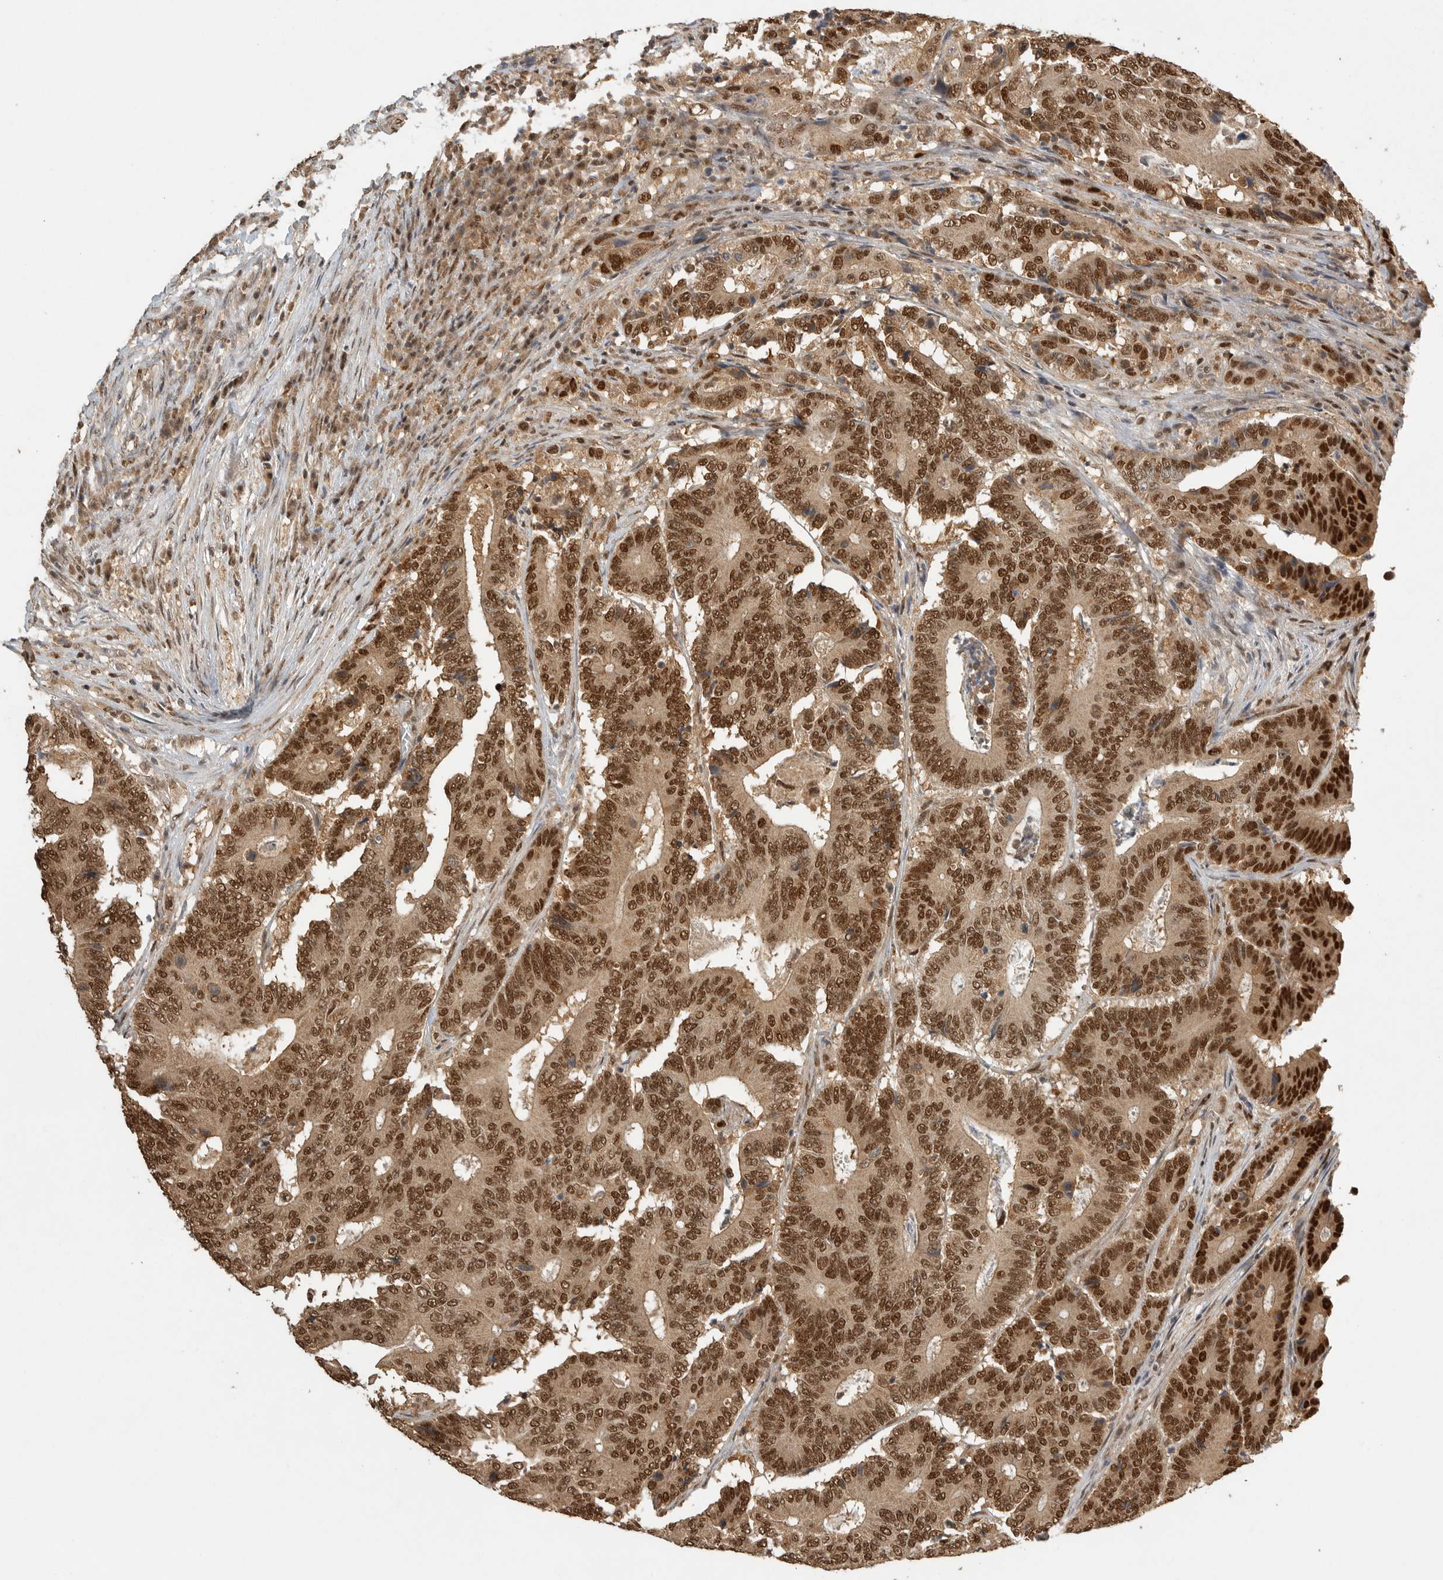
{"staining": {"intensity": "strong", "quantity": ">75%", "location": "cytoplasmic/membranous,nuclear"}, "tissue": "colorectal cancer", "cell_type": "Tumor cells", "image_type": "cancer", "snomed": [{"axis": "morphology", "description": "Adenocarcinoma, NOS"}, {"axis": "topography", "description": "Colon"}], "caption": "A high amount of strong cytoplasmic/membranous and nuclear positivity is appreciated in approximately >75% of tumor cells in colorectal cancer tissue.", "gene": "DFFA", "patient": {"sex": "male", "age": 83}}